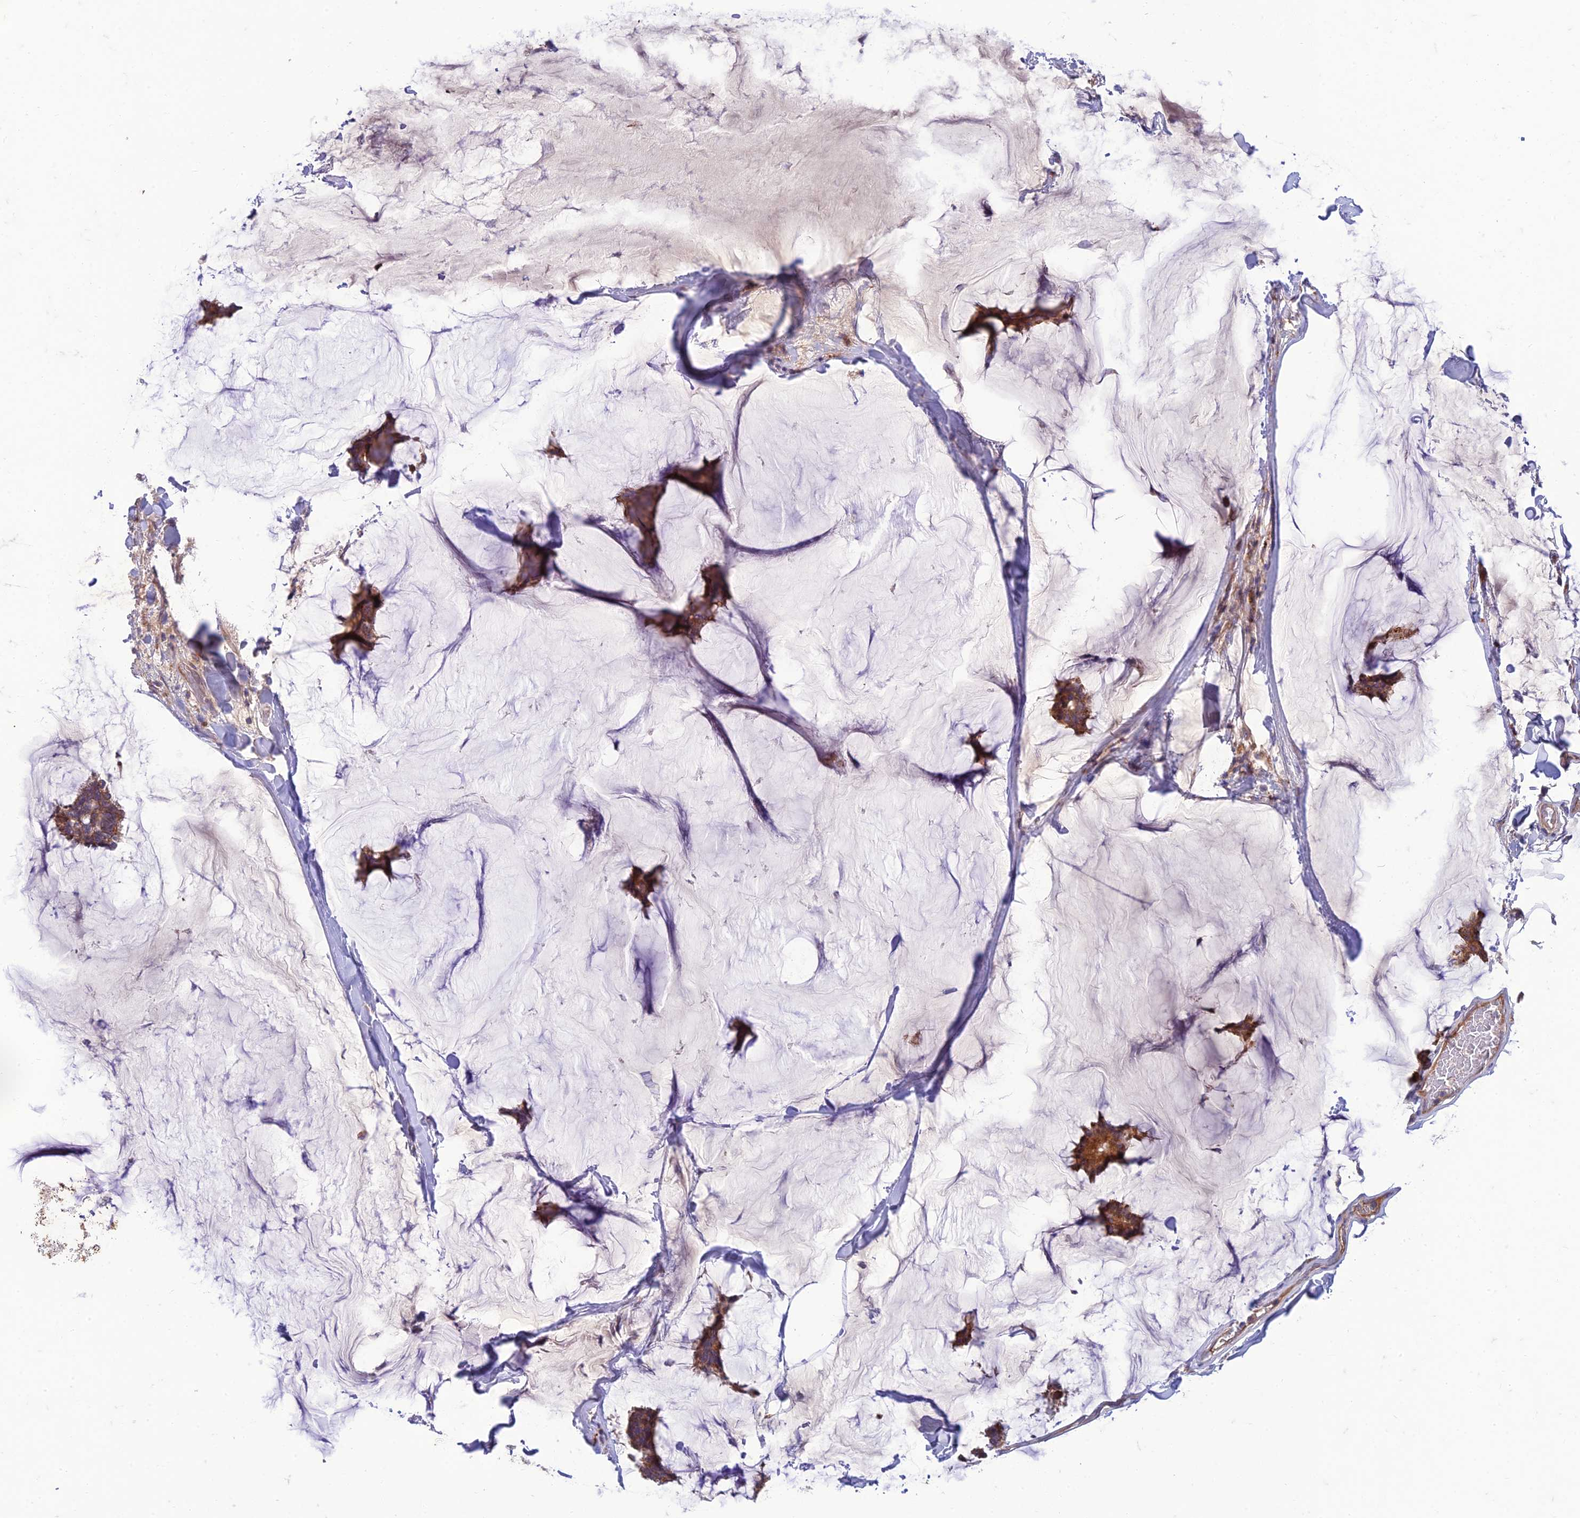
{"staining": {"intensity": "moderate", "quantity": ">75%", "location": "cytoplasmic/membranous"}, "tissue": "breast cancer", "cell_type": "Tumor cells", "image_type": "cancer", "snomed": [{"axis": "morphology", "description": "Duct carcinoma"}, {"axis": "topography", "description": "Breast"}], "caption": "High-magnification brightfield microscopy of breast cancer stained with DAB (brown) and counterstained with hematoxylin (blue). tumor cells exhibit moderate cytoplasmic/membranous staining is present in about>75% of cells.", "gene": "IRAK3", "patient": {"sex": "female", "age": 93}}